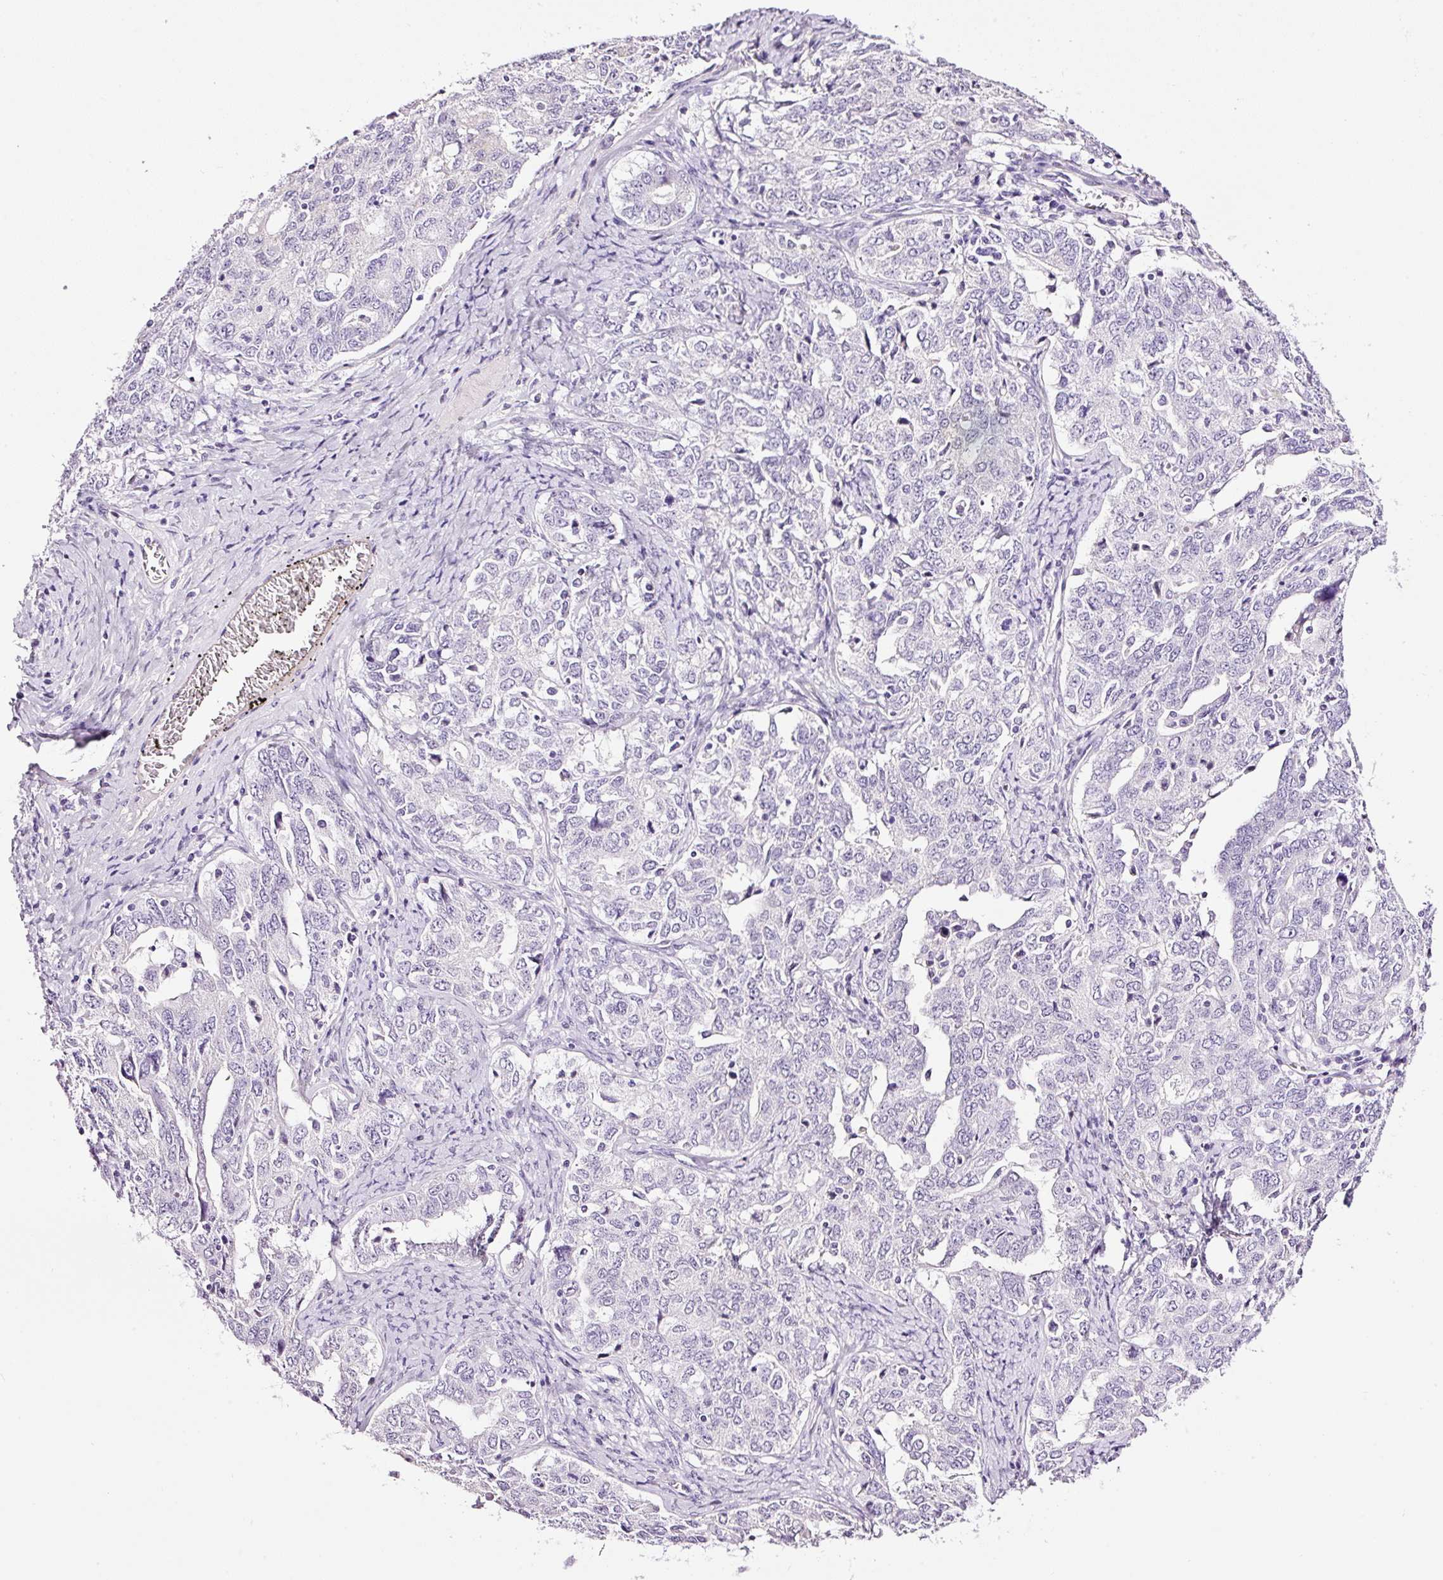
{"staining": {"intensity": "negative", "quantity": "none", "location": "none"}, "tissue": "ovarian cancer", "cell_type": "Tumor cells", "image_type": "cancer", "snomed": [{"axis": "morphology", "description": "Carcinoma, endometroid"}, {"axis": "topography", "description": "Ovary"}], "caption": "Tumor cells show no significant protein staining in ovarian cancer.", "gene": "RTF2", "patient": {"sex": "female", "age": 62}}